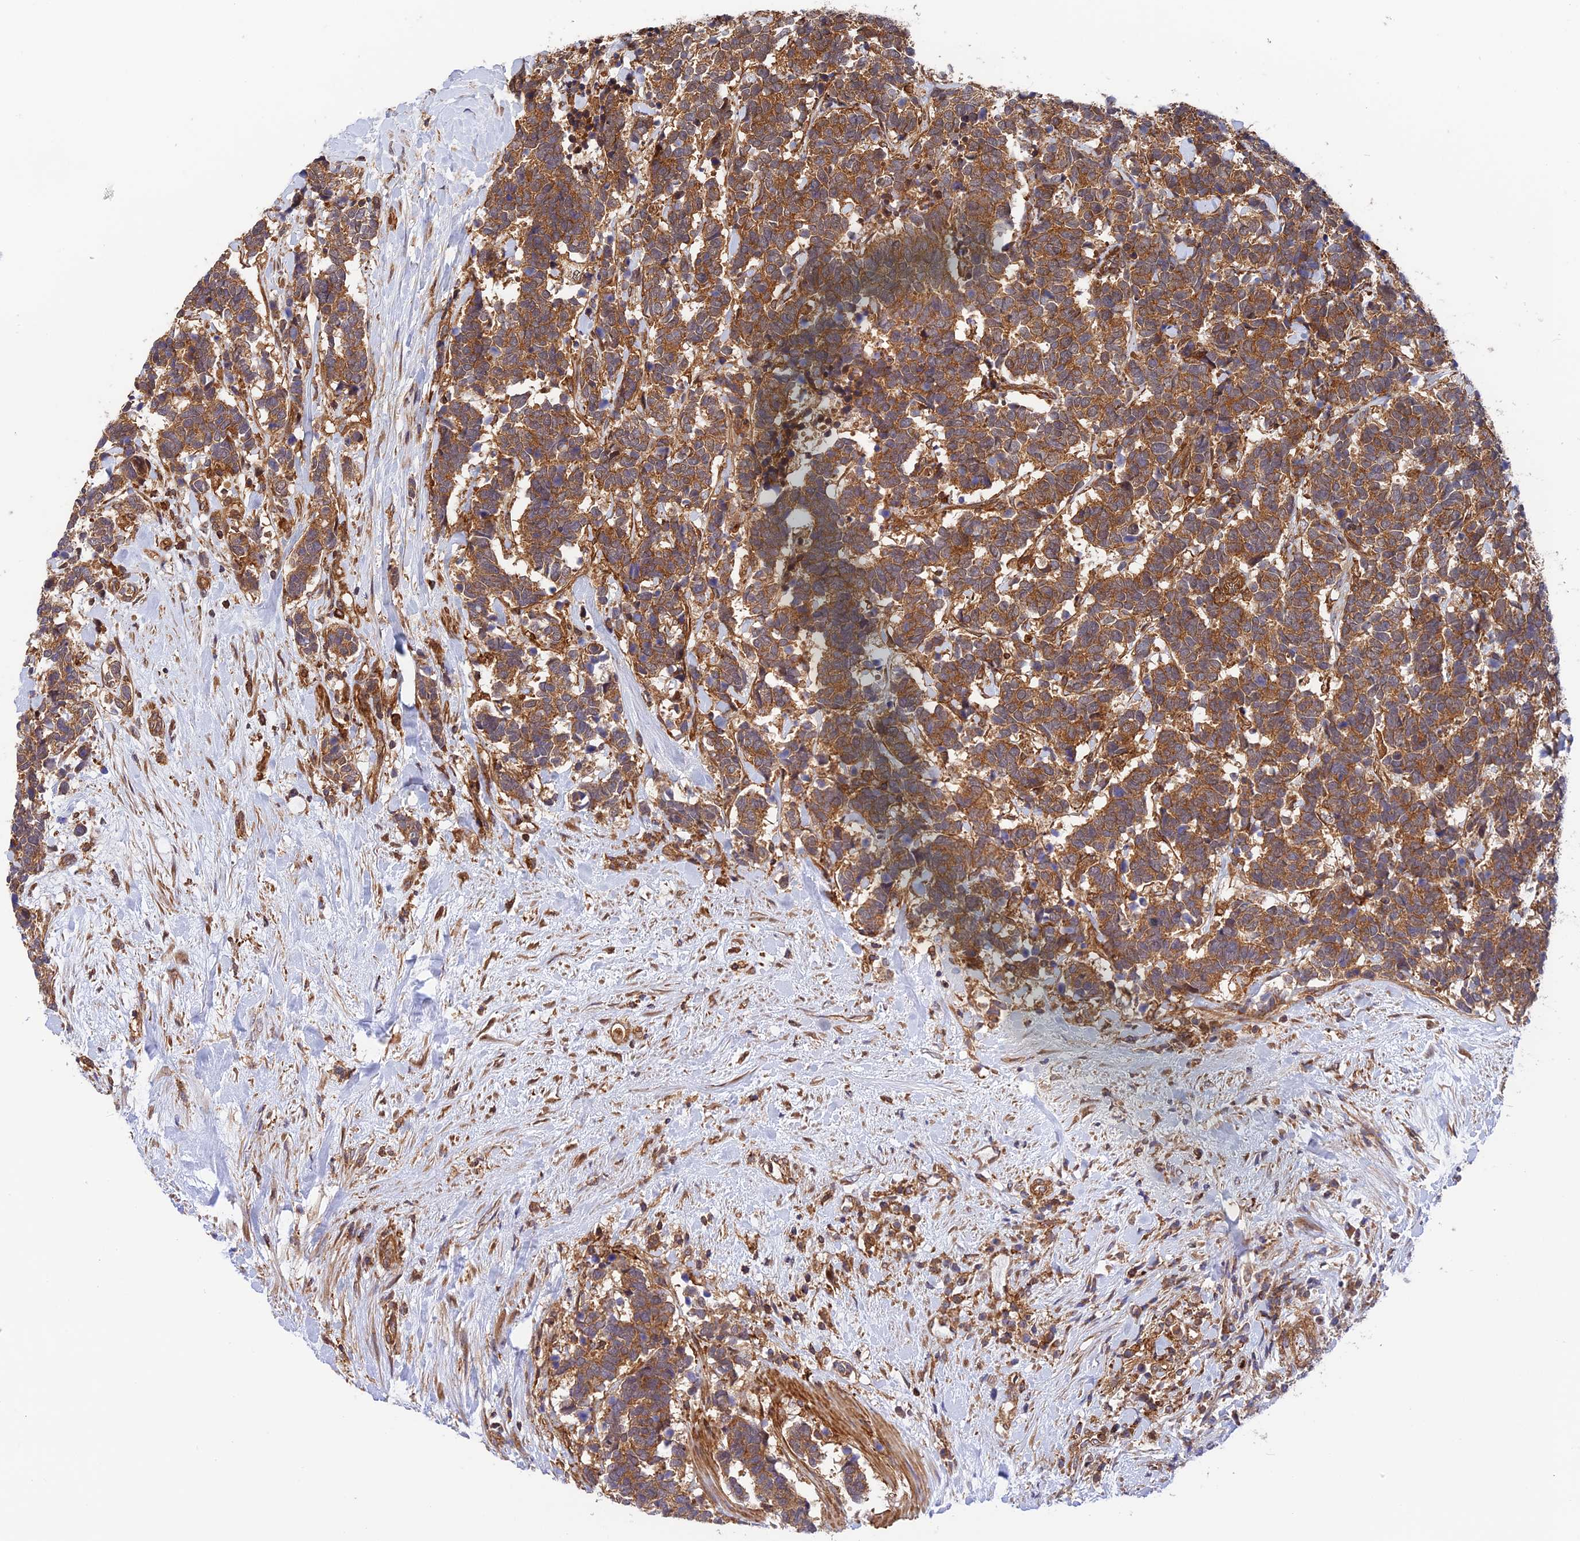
{"staining": {"intensity": "moderate", "quantity": ">75%", "location": "cytoplasmic/membranous"}, "tissue": "carcinoid", "cell_type": "Tumor cells", "image_type": "cancer", "snomed": [{"axis": "morphology", "description": "Carcinoma, NOS"}, {"axis": "morphology", "description": "Carcinoid, malignant, NOS"}, {"axis": "topography", "description": "Prostate"}], "caption": "The immunohistochemical stain shows moderate cytoplasmic/membranous expression in tumor cells of carcinoid tissue.", "gene": "EVI5L", "patient": {"sex": "male", "age": 57}}